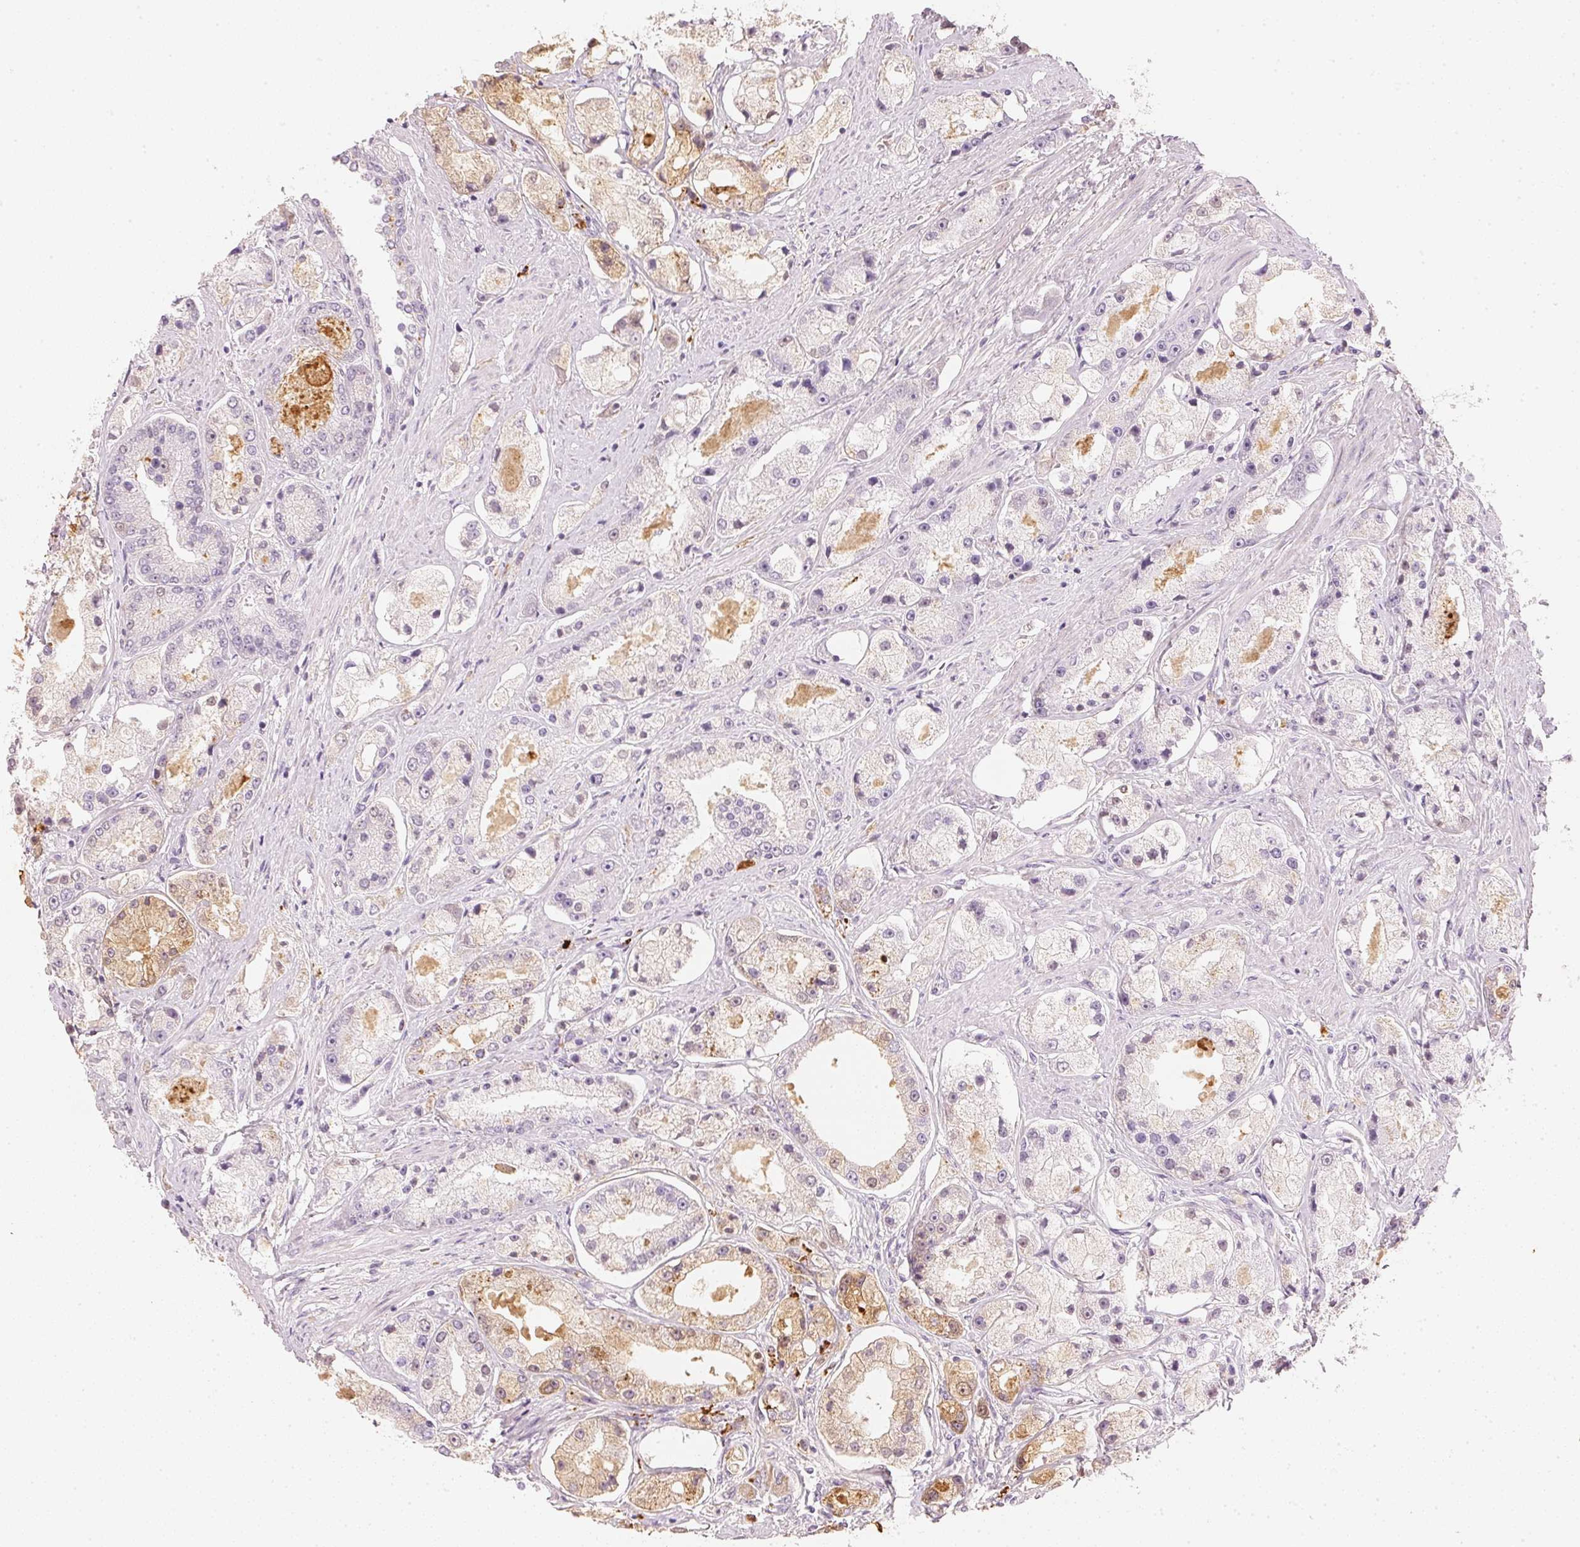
{"staining": {"intensity": "weak", "quantity": "<25%", "location": "cytoplasmic/membranous"}, "tissue": "prostate cancer", "cell_type": "Tumor cells", "image_type": "cancer", "snomed": [{"axis": "morphology", "description": "Adenocarcinoma, High grade"}, {"axis": "topography", "description": "Prostate"}], "caption": "IHC of human prostate cancer (adenocarcinoma (high-grade)) demonstrates no positivity in tumor cells. (DAB (3,3'-diaminobenzidine) immunohistochemistry (IHC) visualized using brightfield microscopy, high magnification).", "gene": "RMDN2", "patient": {"sex": "male", "age": 67}}